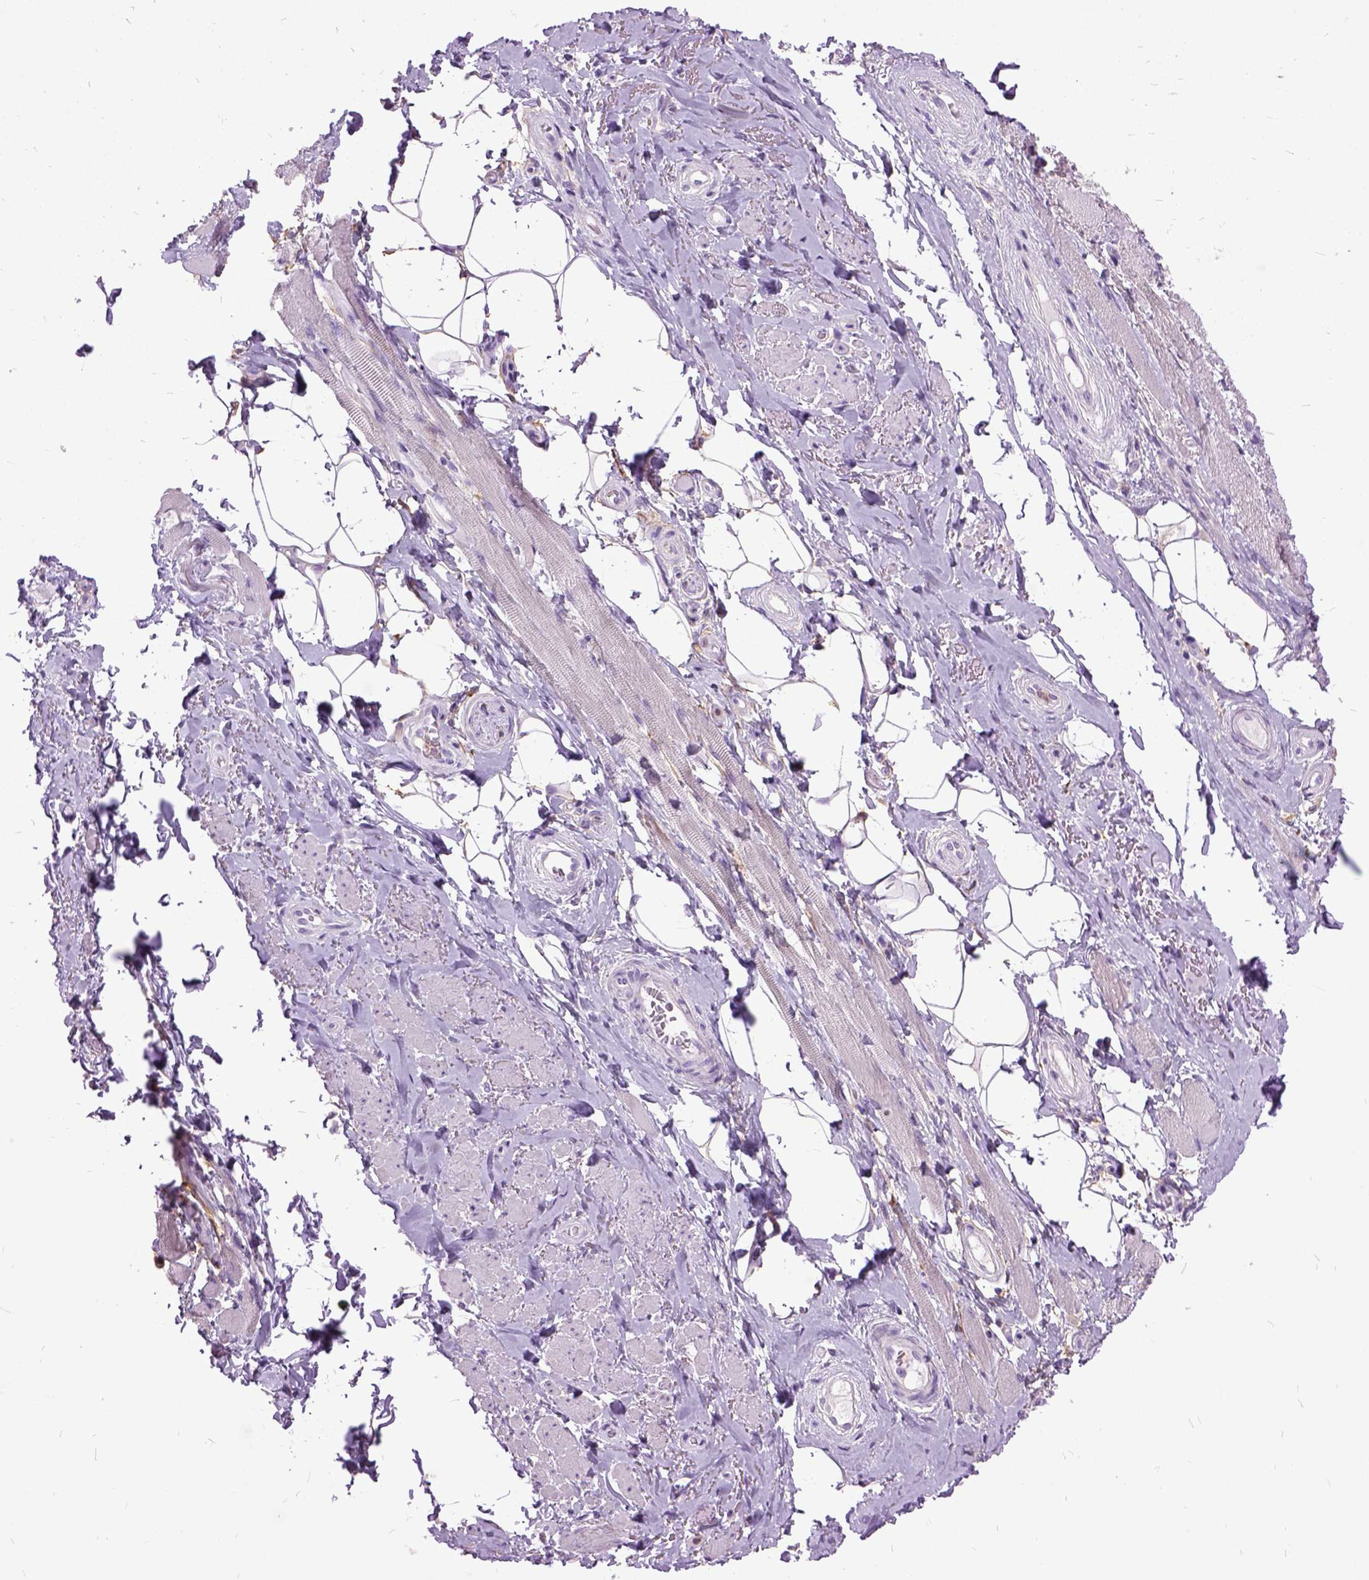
{"staining": {"intensity": "negative", "quantity": "none", "location": "none"}, "tissue": "adipose tissue", "cell_type": "Adipocytes", "image_type": "normal", "snomed": [{"axis": "morphology", "description": "Normal tissue, NOS"}, {"axis": "topography", "description": "Anal"}, {"axis": "topography", "description": "Peripheral nerve tissue"}], "caption": "This is a micrograph of immunohistochemistry (IHC) staining of unremarkable adipose tissue, which shows no expression in adipocytes.", "gene": "MME", "patient": {"sex": "male", "age": 53}}